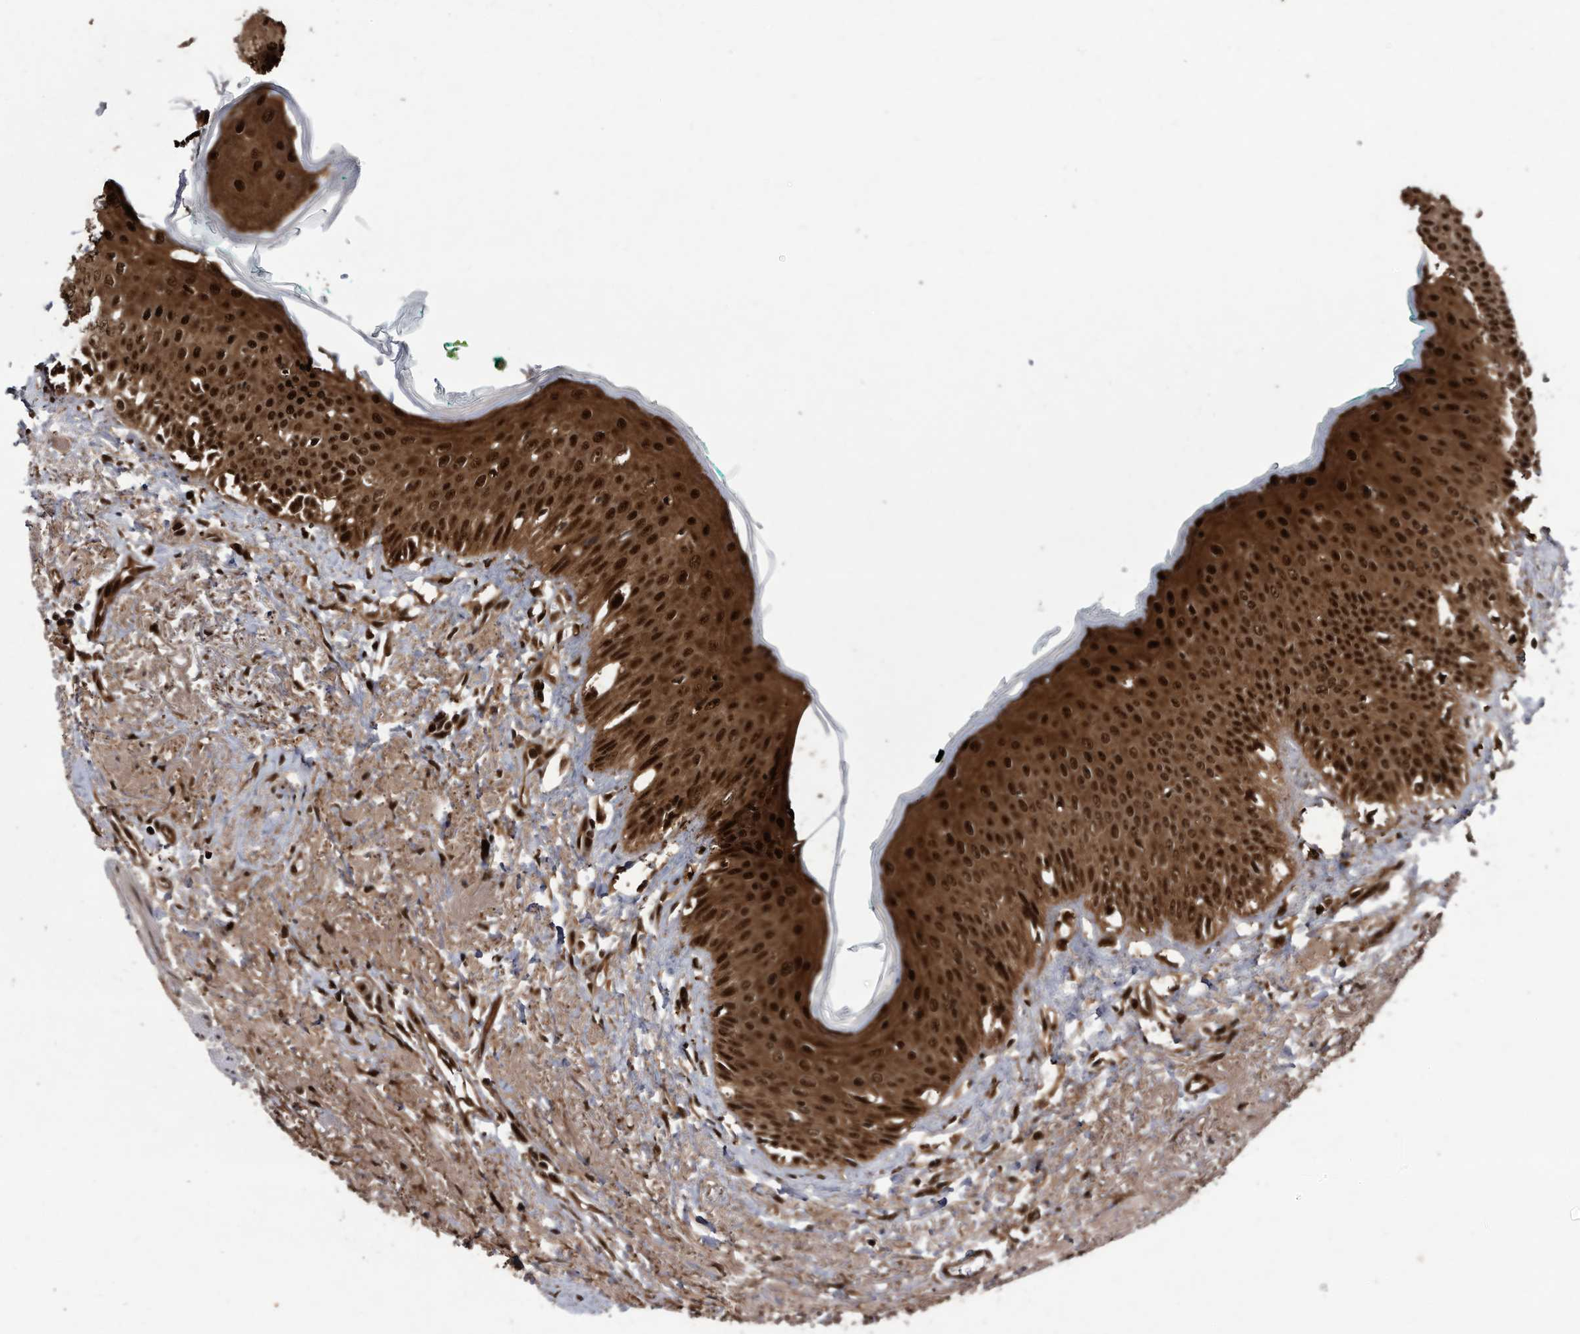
{"staining": {"intensity": "strong", "quantity": ">75%", "location": "cytoplasmic/membranous,nuclear"}, "tissue": "oral mucosa", "cell_type": "Squamous epithelial cells", "image_type": "normal", "snomed": [{"axis": "morphology", "description": "Normal tissue, NOS"}, {"axis": "topography", "description": "Oral tissue"}], "caption": "IHC photomicrograph of normal oral mucosa: oral mucosa stained using IHC demonstrates high levels of strong protein expression localized specifically in the cytoplasmic/membranous,nuclear of squamous epithelial cells, appearing as a cytoplasmic/membranous,nuclear brown color.", "gene": "RAD23B", "patient": {"sex": "female", "age": 70}}